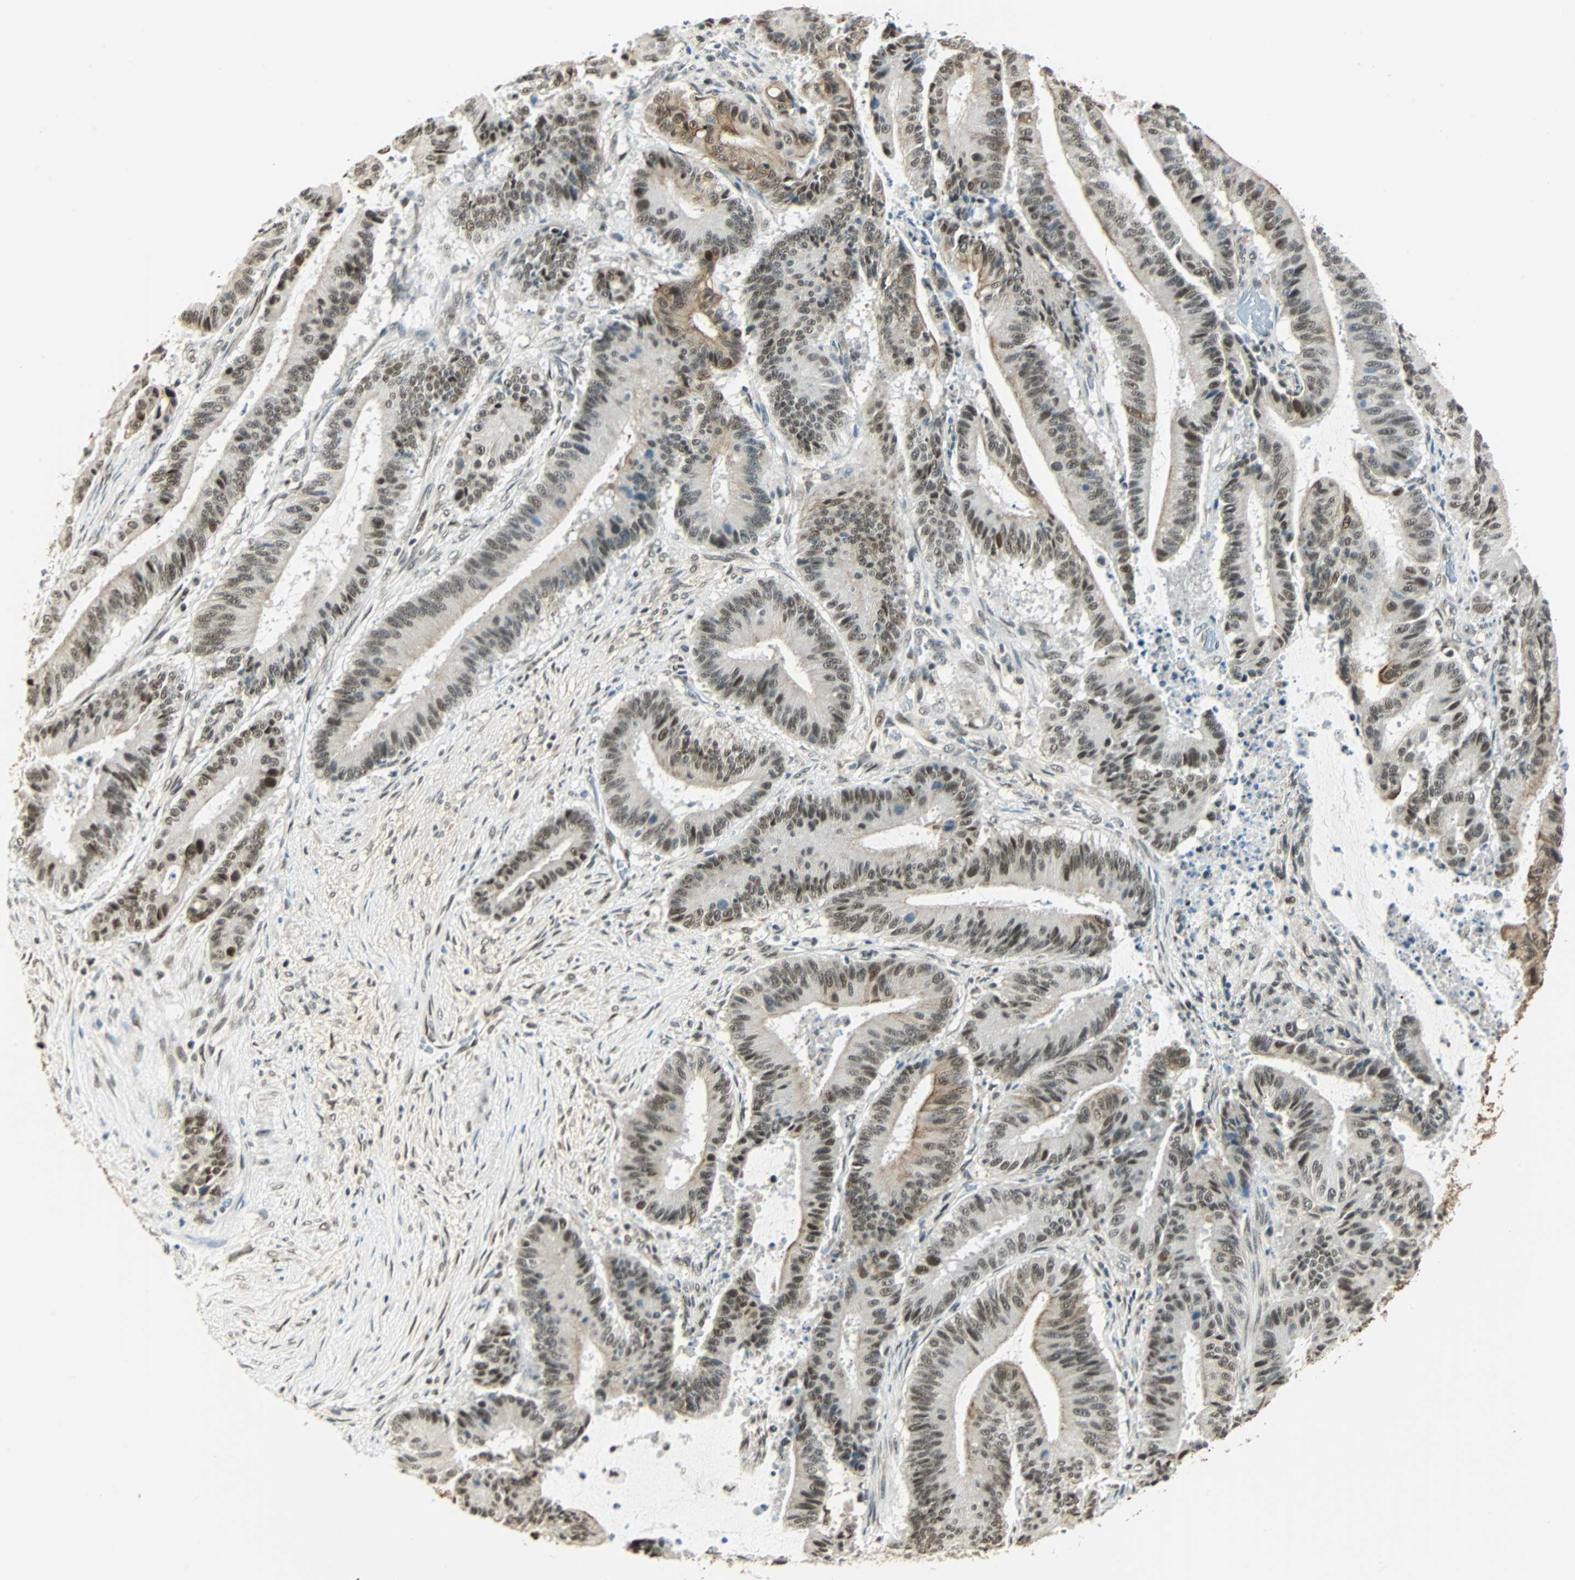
{"staining": {"intensity": "moderate", "quantity": ">75%", "location": "nuclear"}, "tissue": "liver cancer", "cell_type": "Tumor cells", "image_type": "cancer", "snomed": [{"axis": "morphology", "description": "Cholangiocarcinoma"}, {"axis": "topography", "description": "Liver"}], "caption": "This photomicrograph reveals cholangiocarcinoma (liver) stained with IHC to label a protein in brown. The nuclear of tumor cells show moderate positivity for the protein. Nuclei are counter-stained blue.", "gene": "NELFE", "patient": {"sex": "female", "age": 73}}